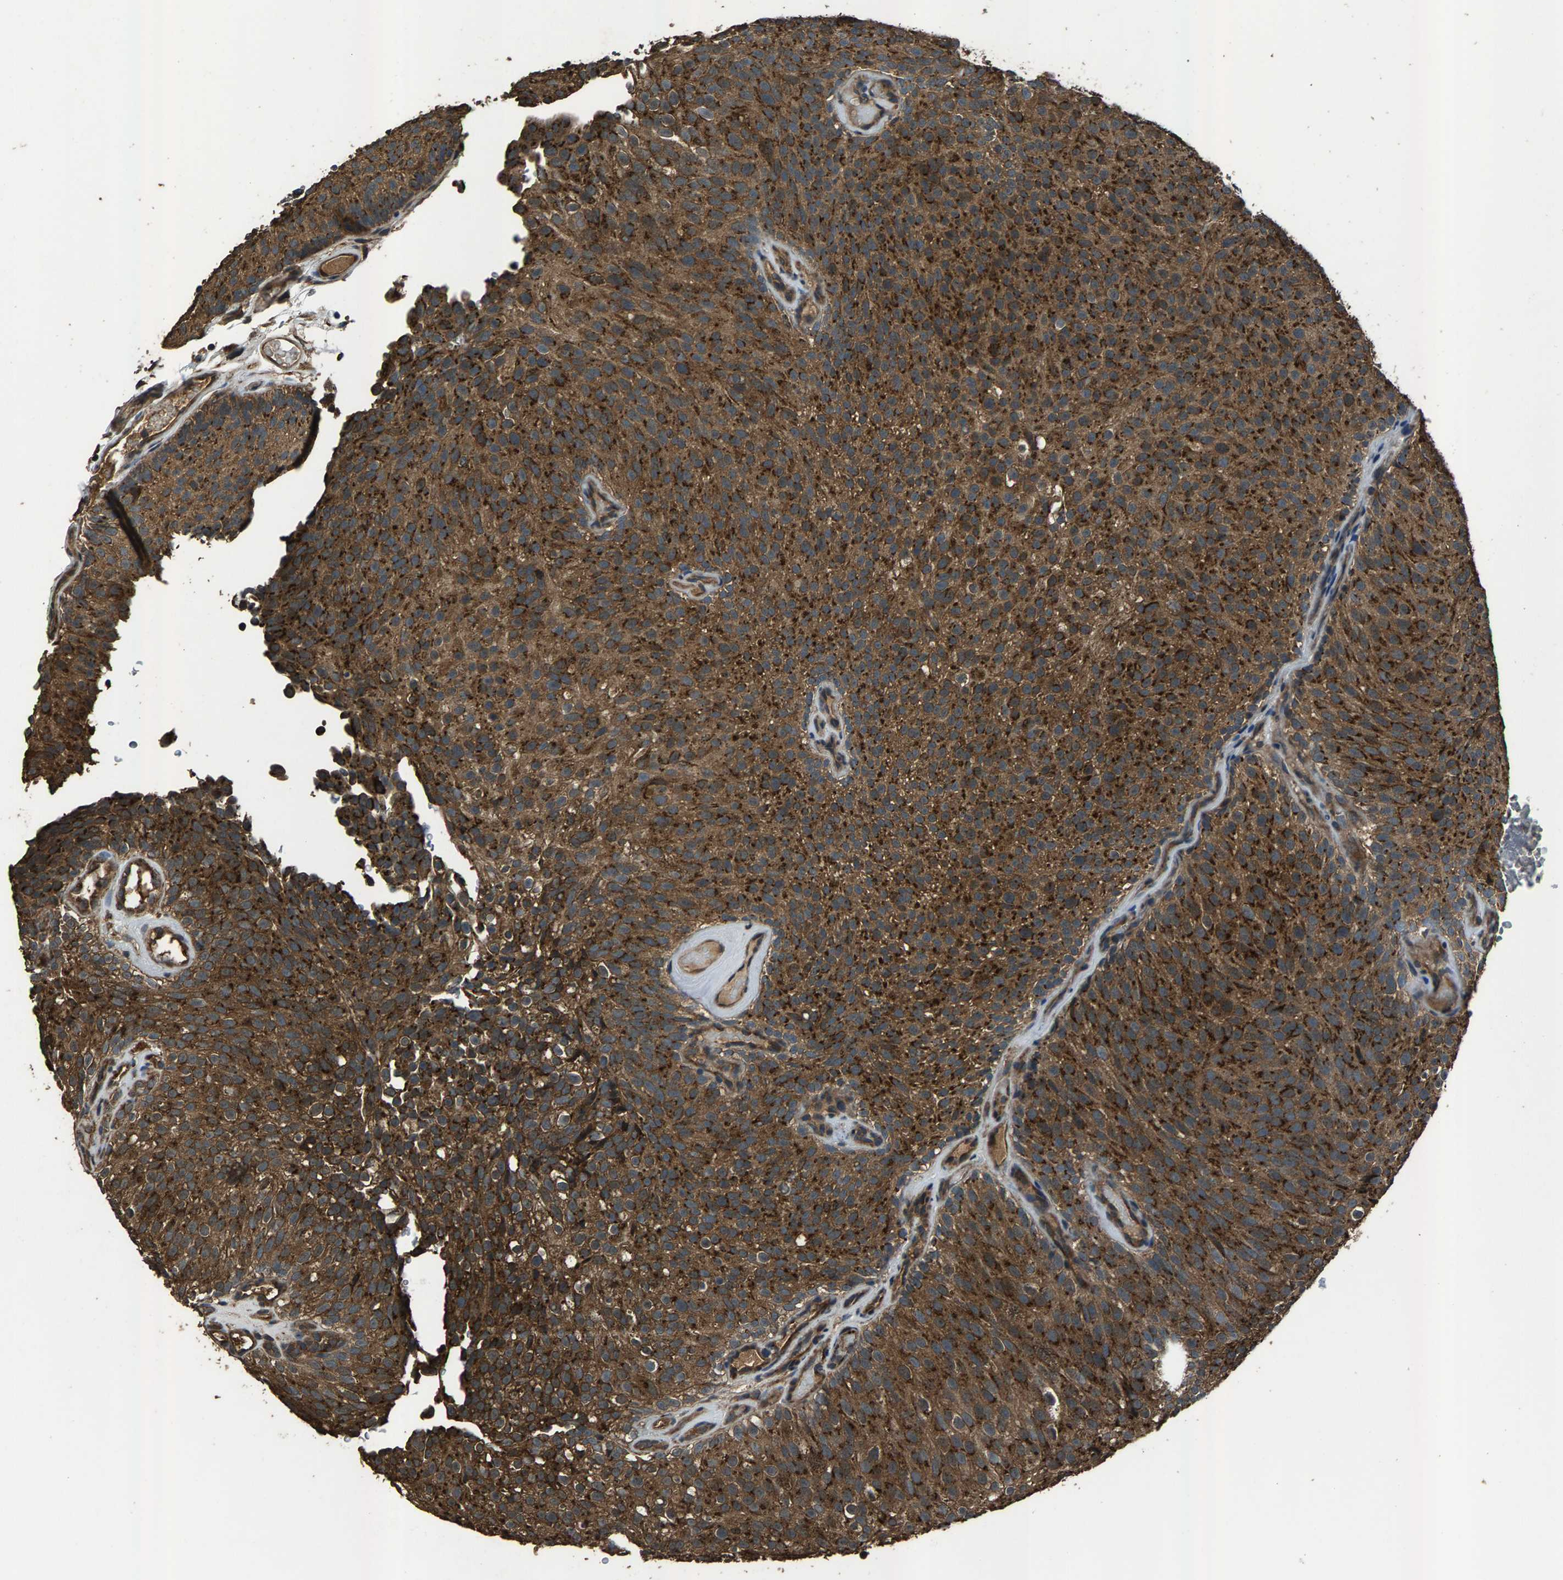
{"staining": {"intensity": "strong", "quantity": ">75%", "location": "cytoplasmic/membranous"}, "tissue": "urothelial cancer", "cell_type": "Tumor cells", "image_type": "cancer", "snomed": [{"axis": "morphology", "description": "Urothelial carcinoma, Low grade"}, {"axis": "topography", "description": "Urinary bladder"}], "caption": "Urothelial cancer was stained to show a protein in brown. There is high levels of strong cytoplasmic/membranous staining in about >75% of tumor cells. The staining is performed using DAB (3,3'-diaminobenzidine) brown chromogen to label protein expression. The nuclei are counter-stained blue using hematoxylin.", "gene": "SLC38A10", "patient": {"sex": "male", "age": 78}}